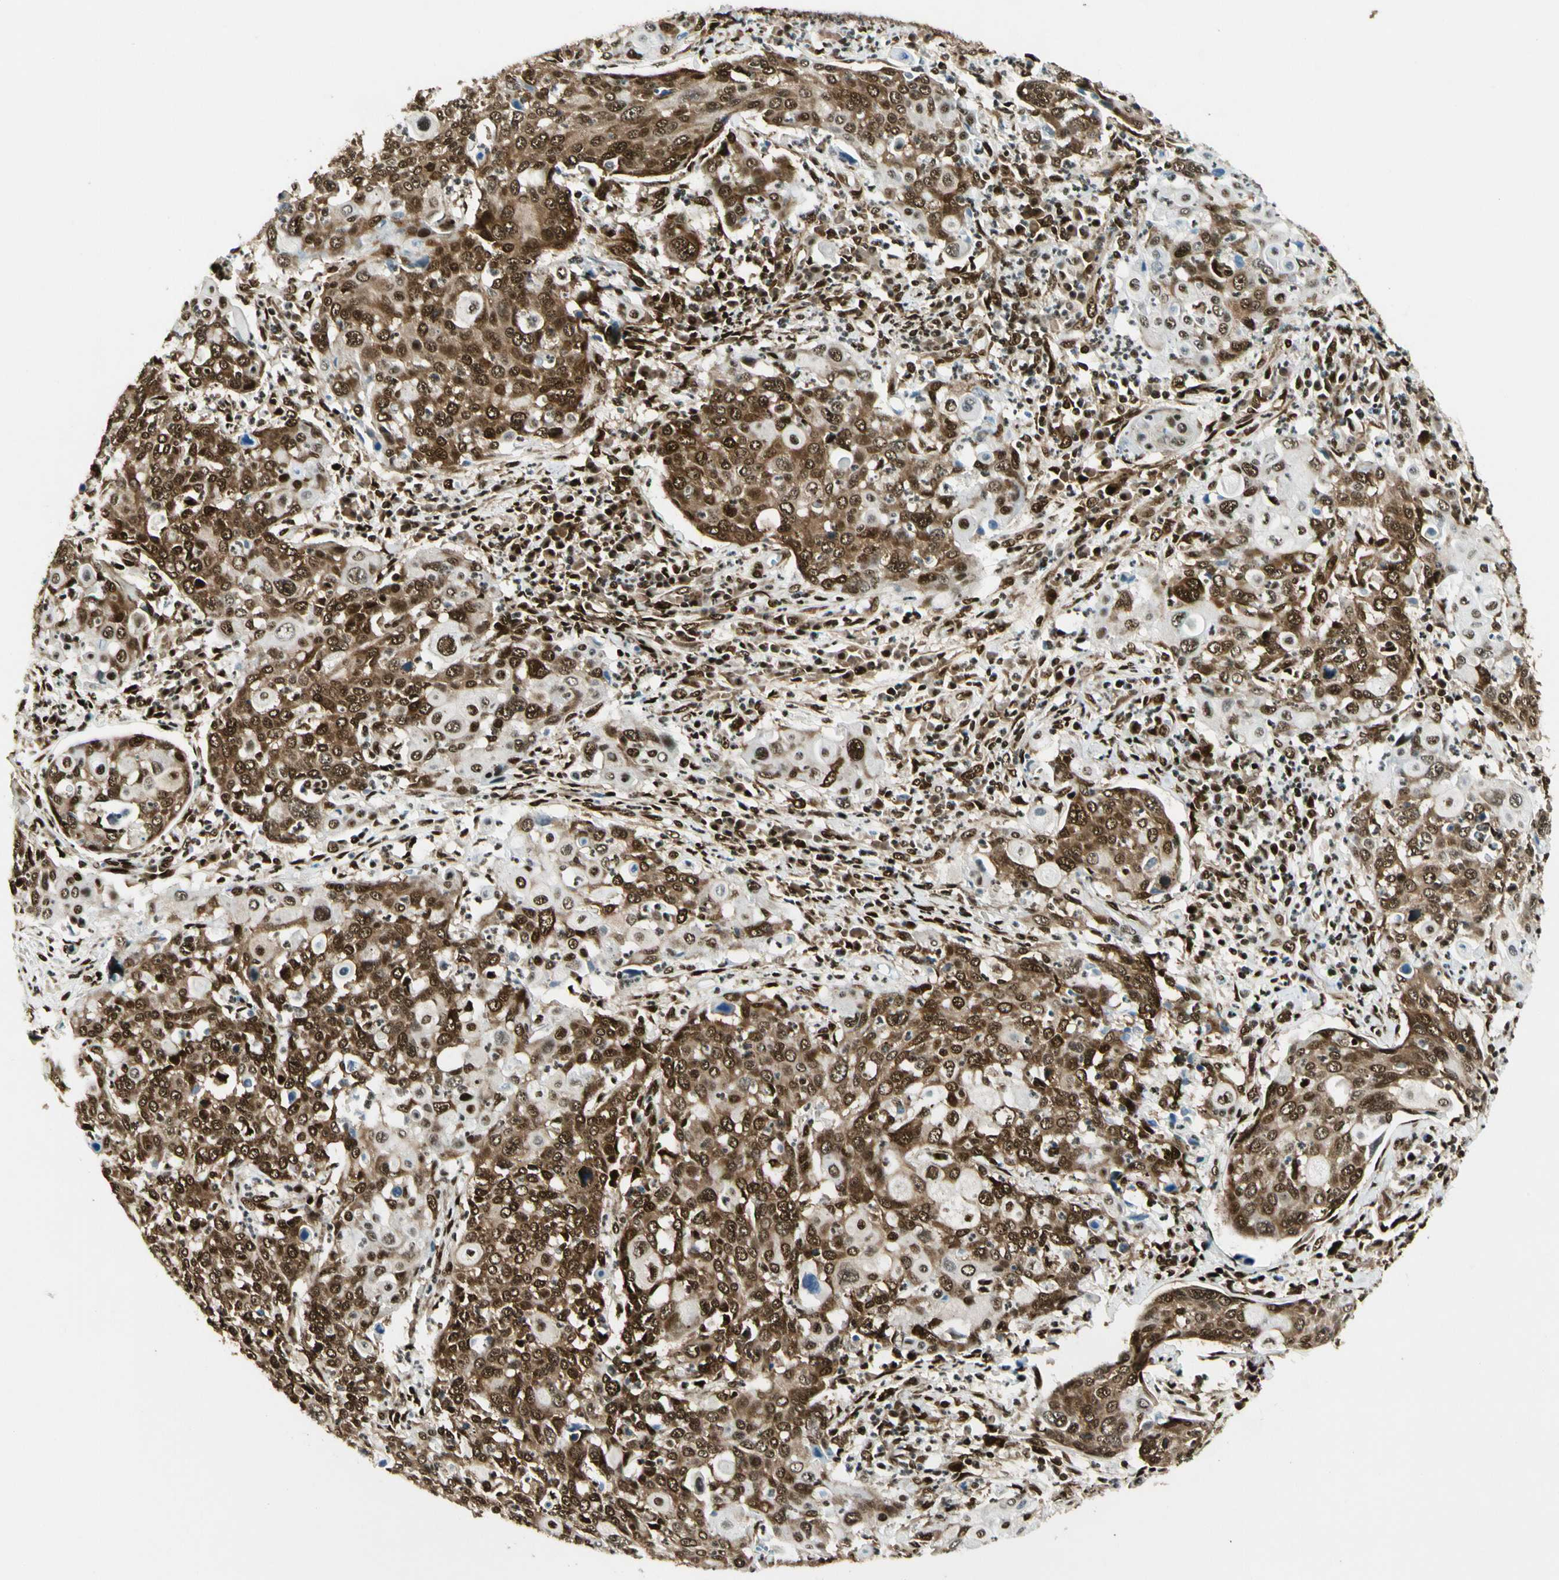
{"staining": {"intensity": "strong", "quantity": ">75%", "location": "cytoplasmic/membranous,nuclear"}, "tissue": "cervical cancer", "cell_type": "Tumor cells", "image_type": "cancer", "snomed": [{"axis": "morphology", "description": "Squamous cell carcinoma, NOS"}, {"axis": "topography", "description": "Cervix"}], "caption": "Cervical squamous cell carcinoma was stained to show a protein in brown. There is high levels of strong cytoplasmic/membranous and nuclear staining in approximately >75% of tumor cells.", "gene": "FUS", "patient": {"sex": "female", "age": 40}}